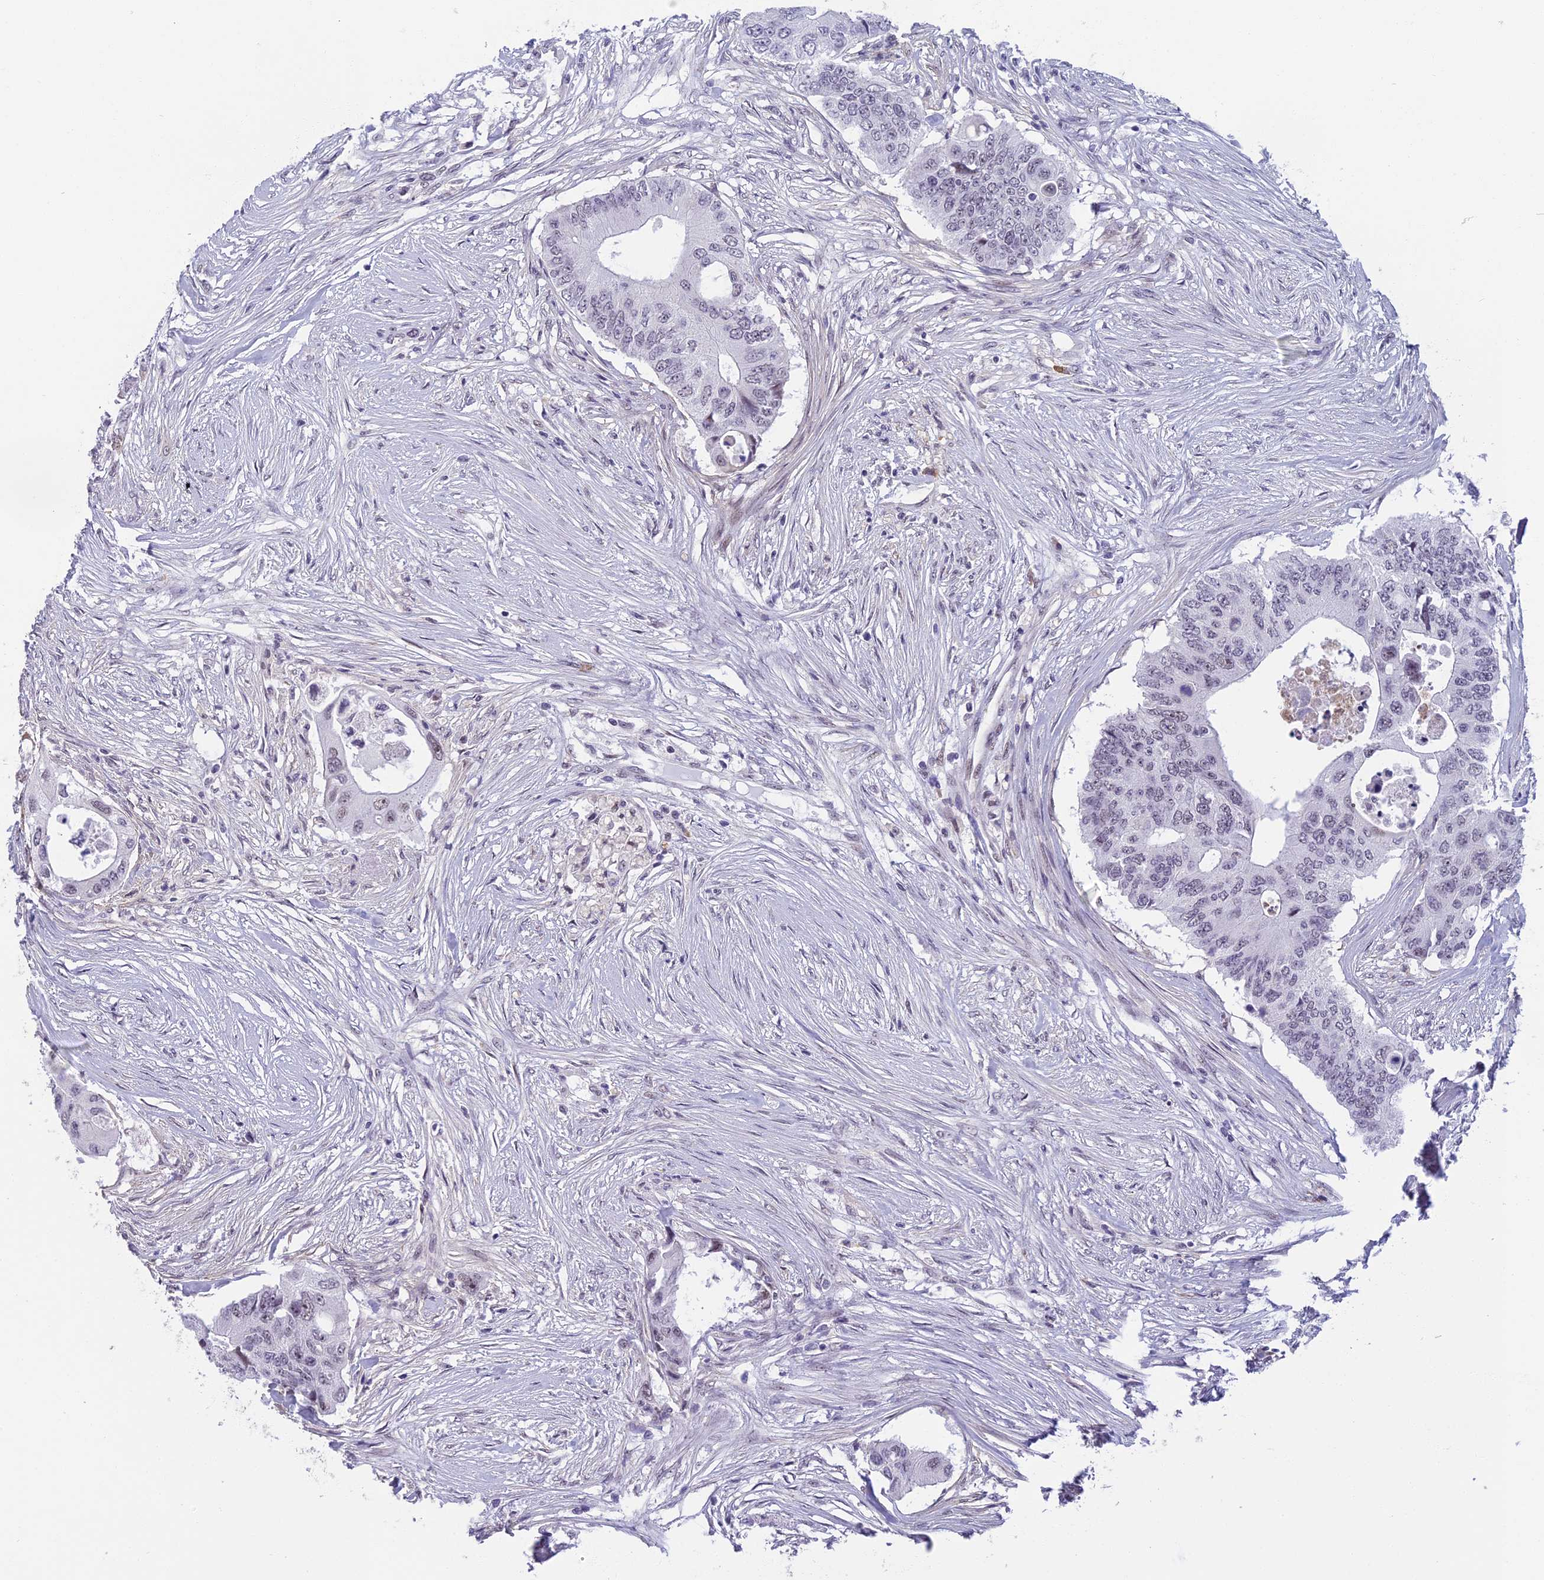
{"staining": {"intensity": "weak", "quantity": "<25%", "location": "nuclear"}, "tissue": "colorectal cancer", "cell_type": "Tumor cells", "image_type": "cancer", "snomed": [{"axis": "morphology", "description": "Adenocarcinoma, NOS"}, {"axis": "topography", "description": "Colon"}], "caption": "An IHC photomicrograph of colorectal cancer is shown. There is no staining in tumor cells of colorectal cancer. (Stains: DAB (3,3'-diaminobenzidine) IHC with hematoxylin counter stain, Microscopy: brightfield microscopy at high magnification).", "gene": "MORF4L1", "patient": {"sex": "male", "age": 71}}